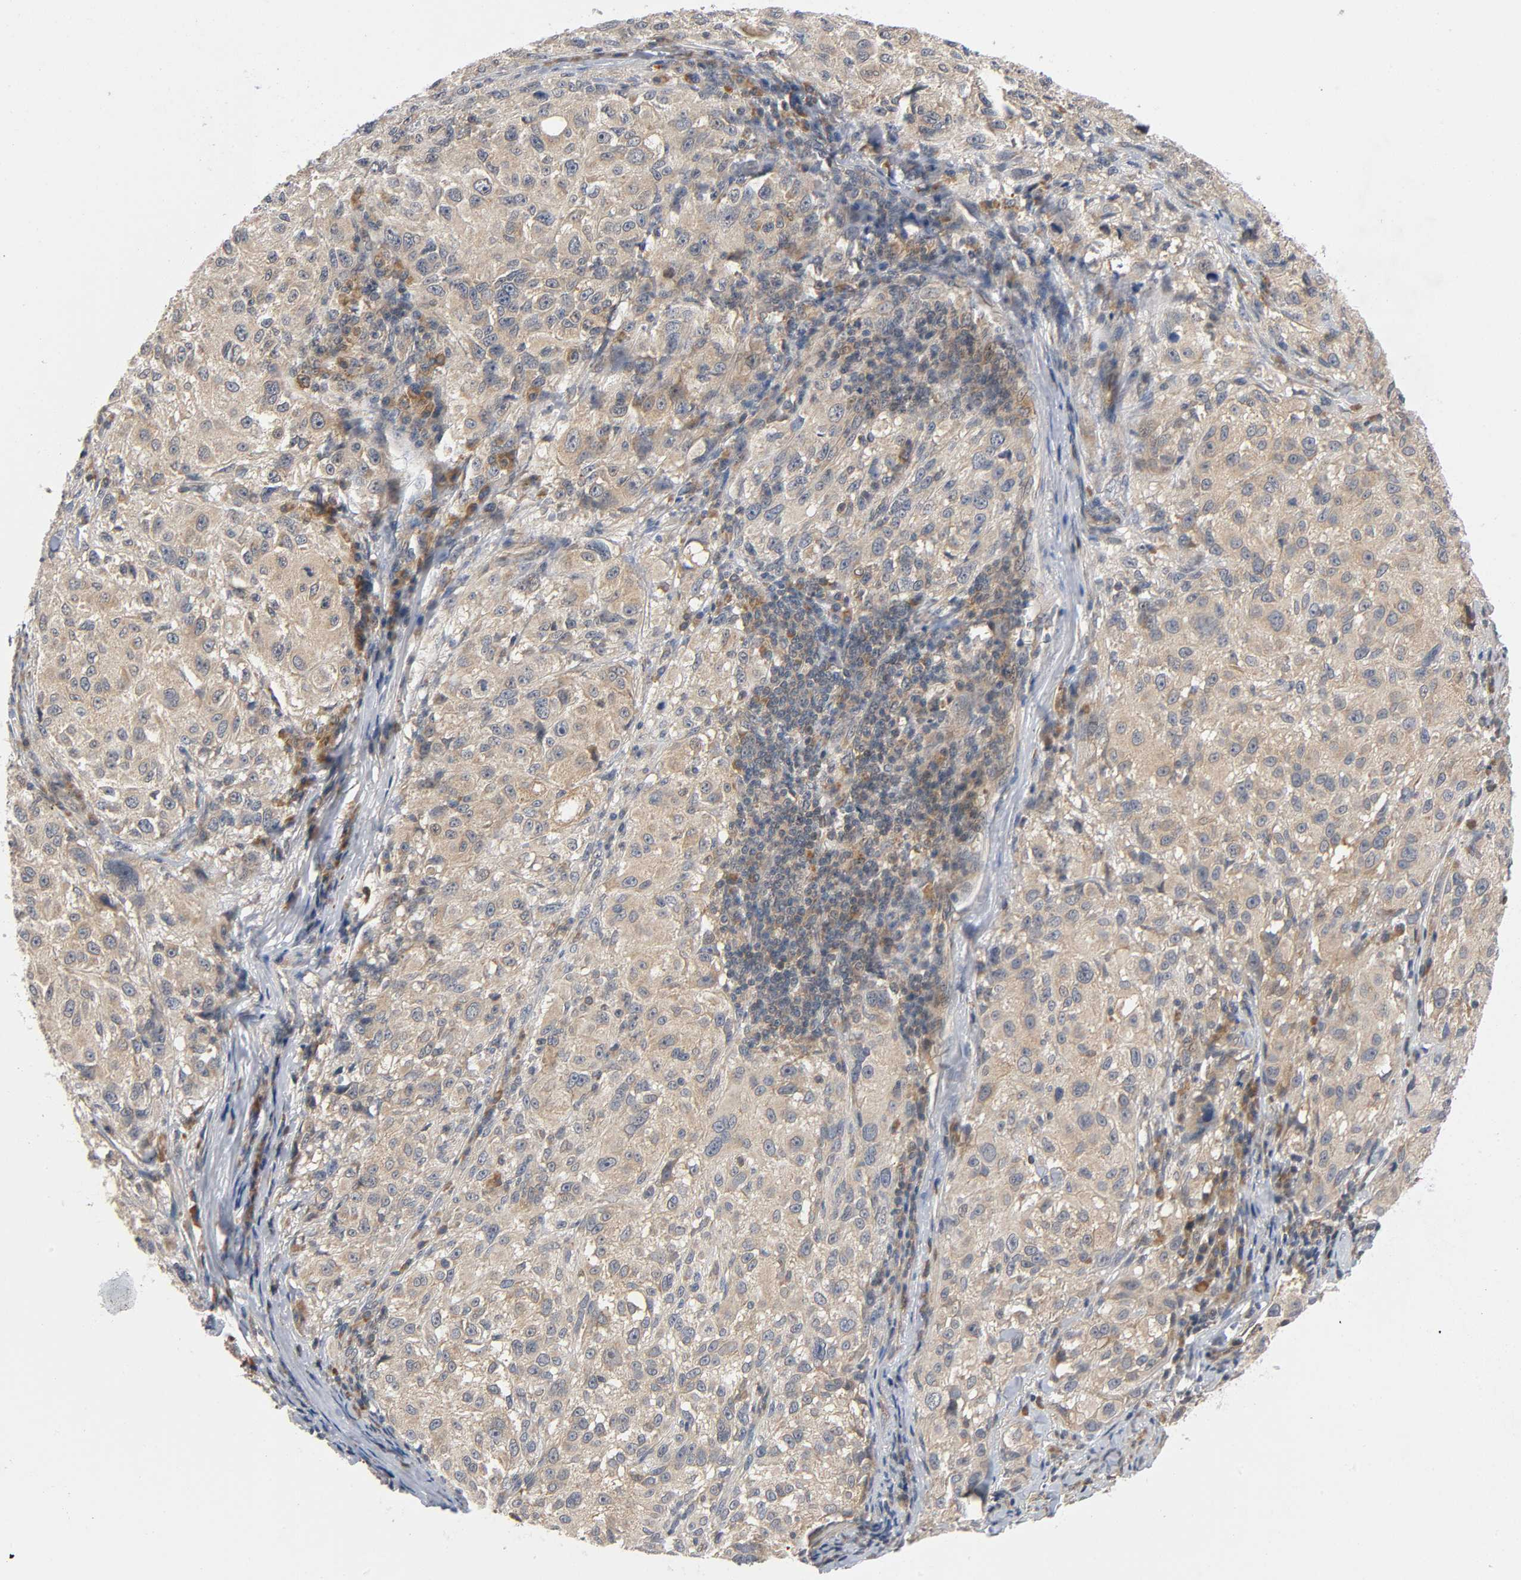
{"staining": {"intensity": "weak", "quantity": ">75%", "location": "cytoplasmic/membranous"}, "tissue": "melanoma", "cell_type": "Tumor cells", "image_type": "cancer", "snomed": [{"axis": "morphology", "description": "Necrosis, NOS"}, {"axis": "morphology", "description": "Malignant melanoma, NOS"}, {"axis": "topography", "description": "Skin"}], "caption": "The micrograph displays a brown stain indicating the presence of a protein in the cytoplasmic/membranous of tumor cells in malignant melanoma.", "gene": "MAPK8", "patient": {"sex": "female", "age": 87}}